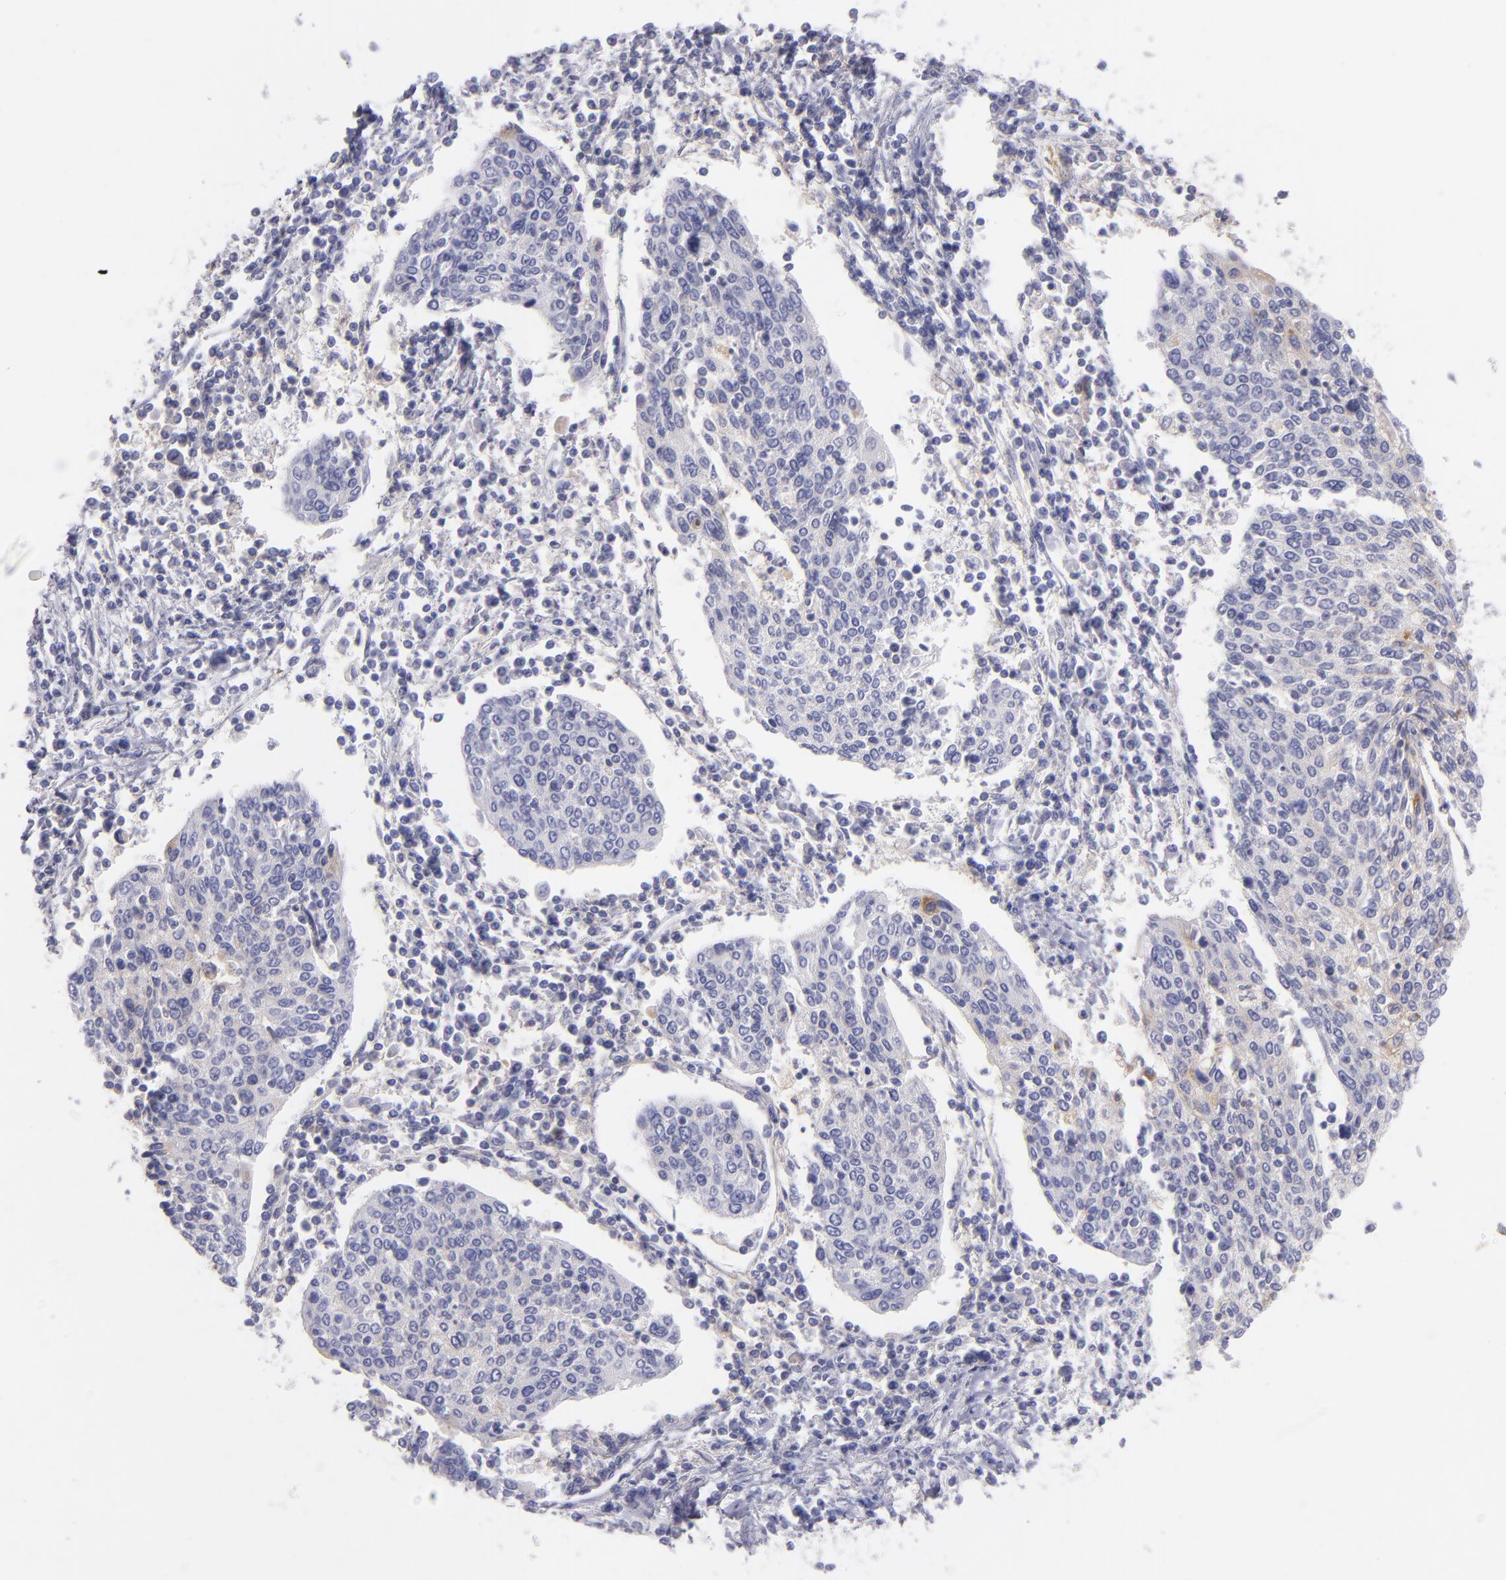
{"staining": {"intensity": "negative", "quantity": "none", "location": "none"}, "tissue": "cervical cancer", "cell_type": "Tumor cells", "image_type": "cancer", "snomed": [{"axis": "morphology", "description": "Squamous cell carcinoma, NOS"}, {"axis": "topography", "description": "Cervix"}], "caption": "Immunohistochemistry (IHC) photomicrograph of neoplastic tissue: cervical cancer (squamous cell carcinoma) stained with DAB shows no significant protein staining in tumor cells.", "gene": "CD82", "patient": {"sex": "female", "age": 40}}